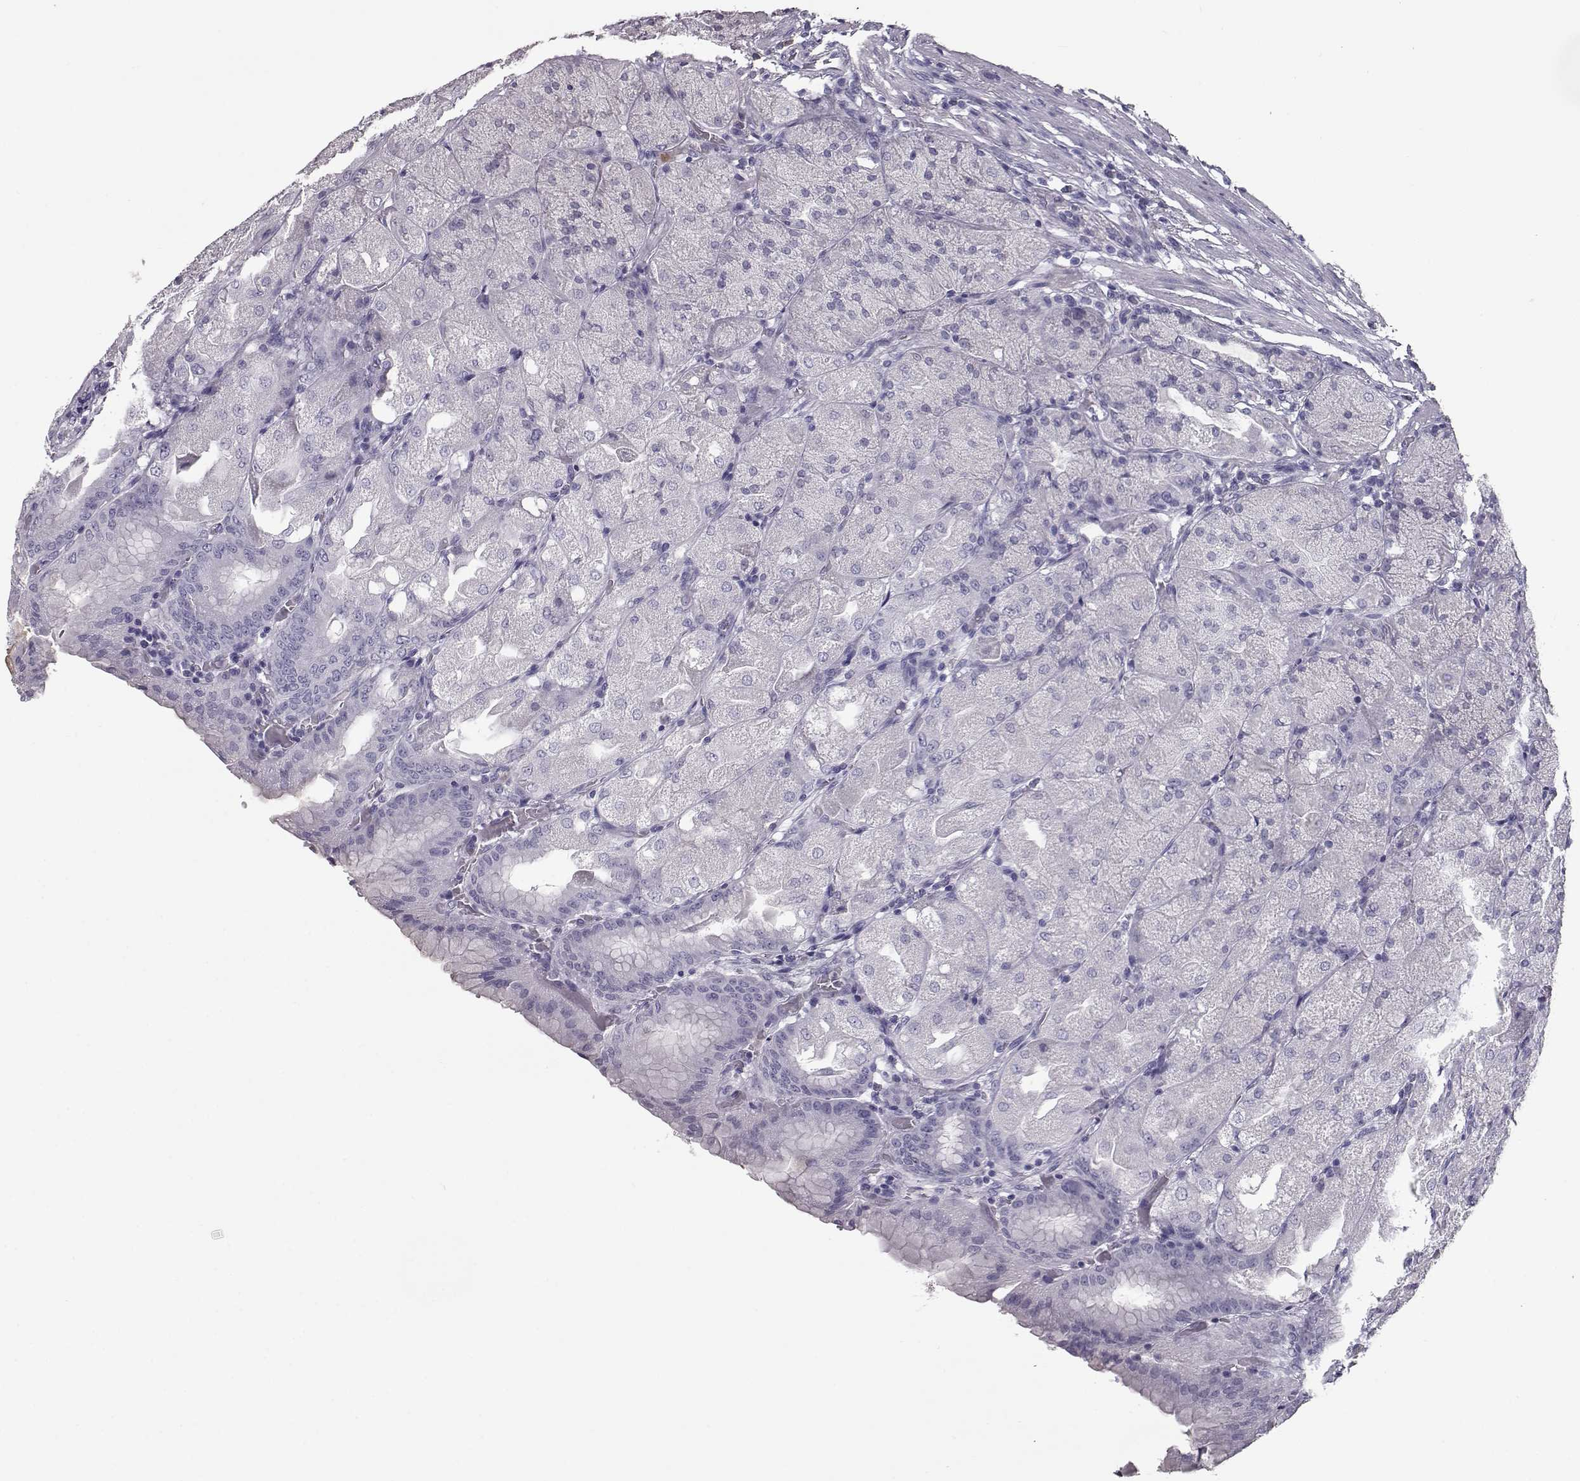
{"staining": {"intensity": "negative", "quantity": "none", "location": "none"}, "tissue": "stomach", "cell_type": "Glandular cells", "image_type": "normal", "snomed": [{"axis": "morphology", "description": "Normal tissue, NOS"}, {"axis": "topography", "description": "Stomach, upper"}, {"axis": "topography", "description": "Stomach"}, {"axis": "topography", "description": "Stomach, lower"}], "caption": "Glandular cells are negative for brown protein staining in normal stomach. (Stains: DAB (3,3'-diaminobenzidine) immunohistochemistry with hematoxylin counter stain, Microscopy: brightfield microscopy at high magnification).", "gene": "CCL19", "patient": {"sex": "male", "age": 62}}